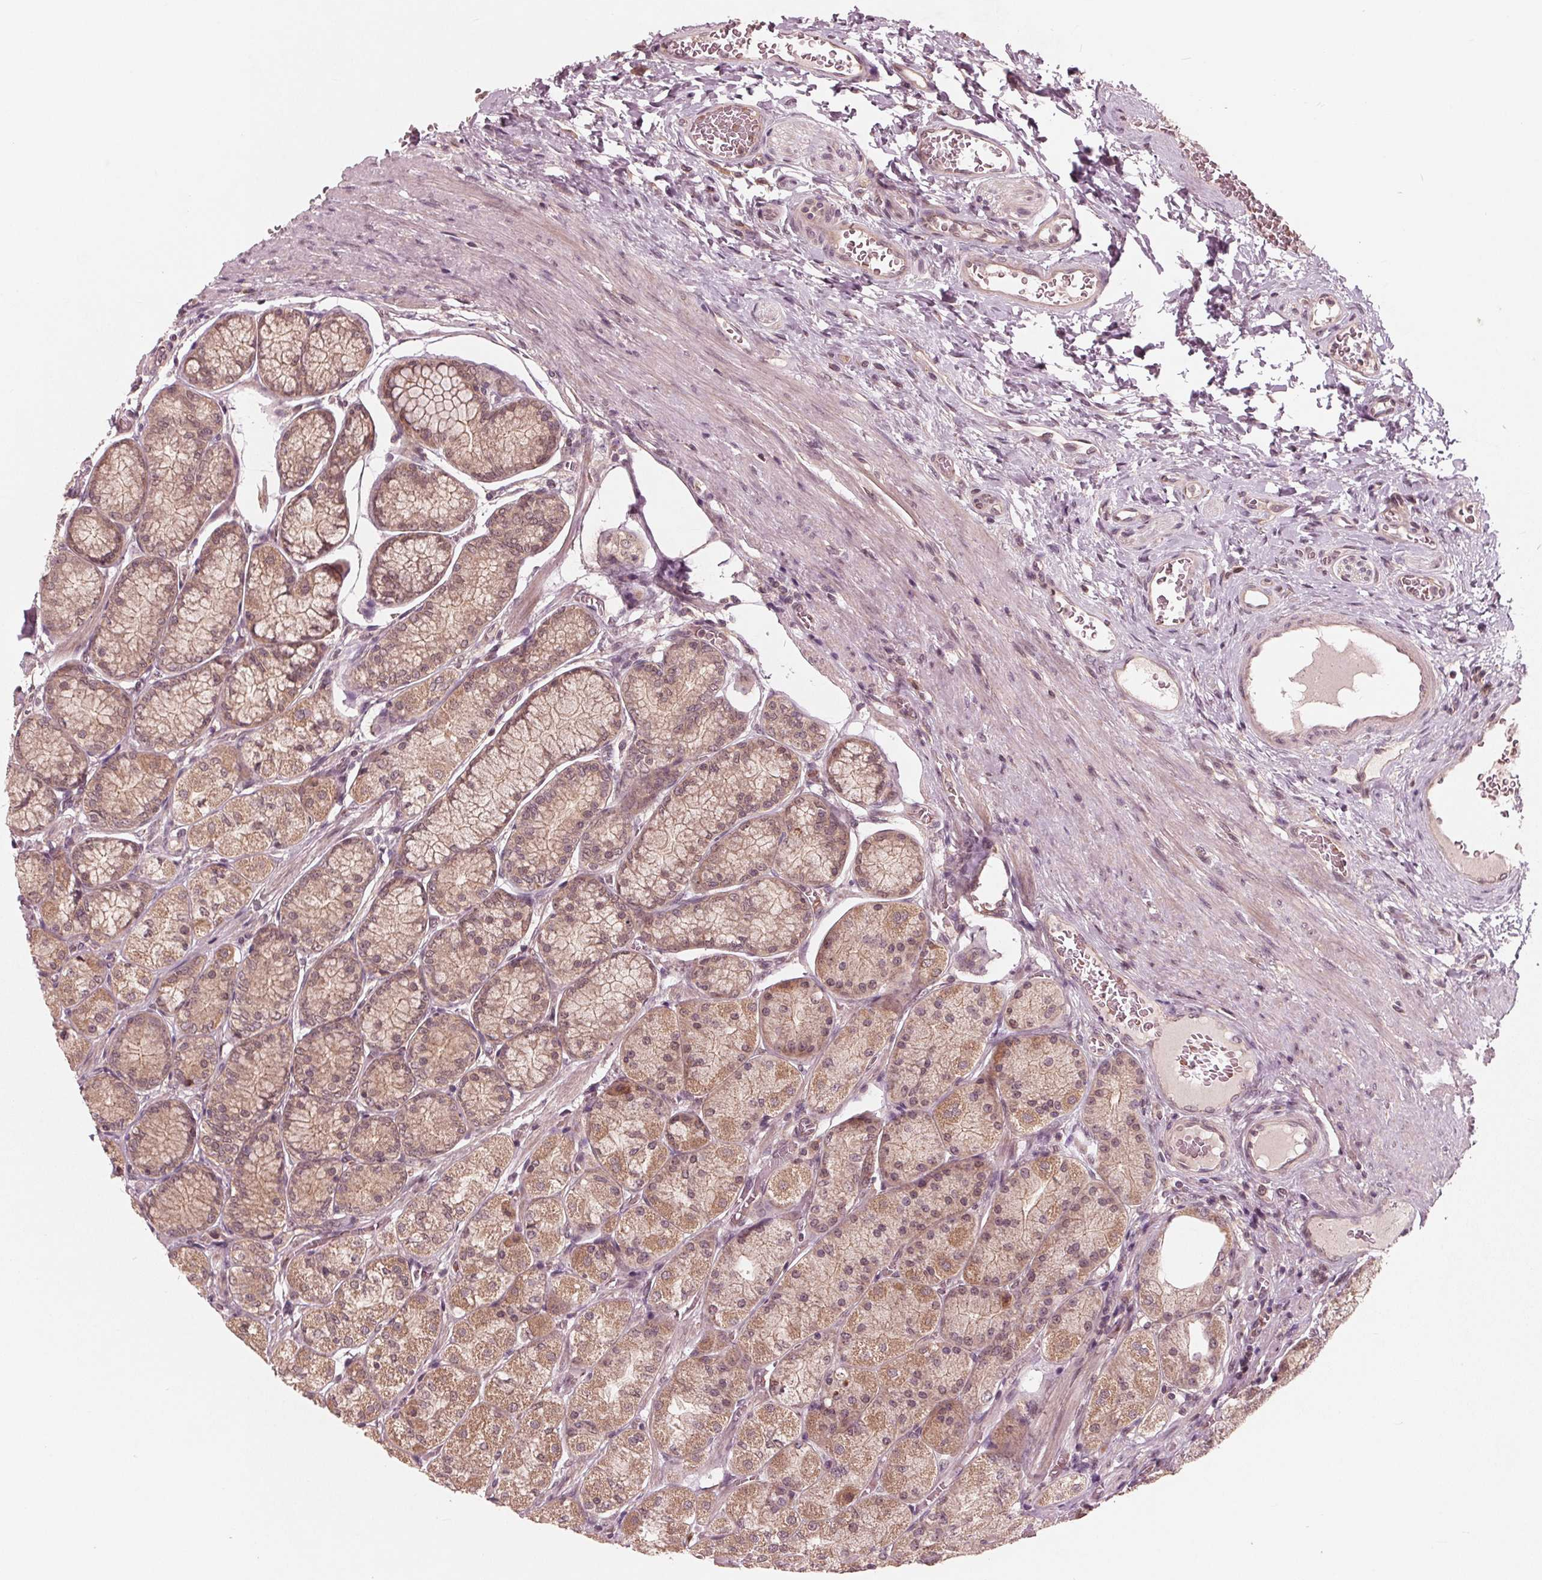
{"staining": {"intensity": "moderate", "quantity": "25%-75%", "location": "cytoplasmic/membranous"}, "tissue": "stomach", "cell_type": "Glandular cells", "image_type": "normal", "snomed": [{"axis": "morphology", "description": "Normal tissue, NOS"}, {"axis": "morphology", "description": "Adenocarcinoma, NOS"}, {"axis": "morphology", "description": "Adenocarcinoma, High grade"}, {"axis": "topography", "description": "Stomach, upper"}, {"axis": "topography", "description": "Stomach"}], "caption": "A high-resolution image shows immunohistochemistry staining of unremarkable stomach, which reveals moderate cytoplasmic/membranous staining in about 25%-75% of glandular cells.", "gene": "UBALD1", "patient": {"sex": "female", "age": 65}}